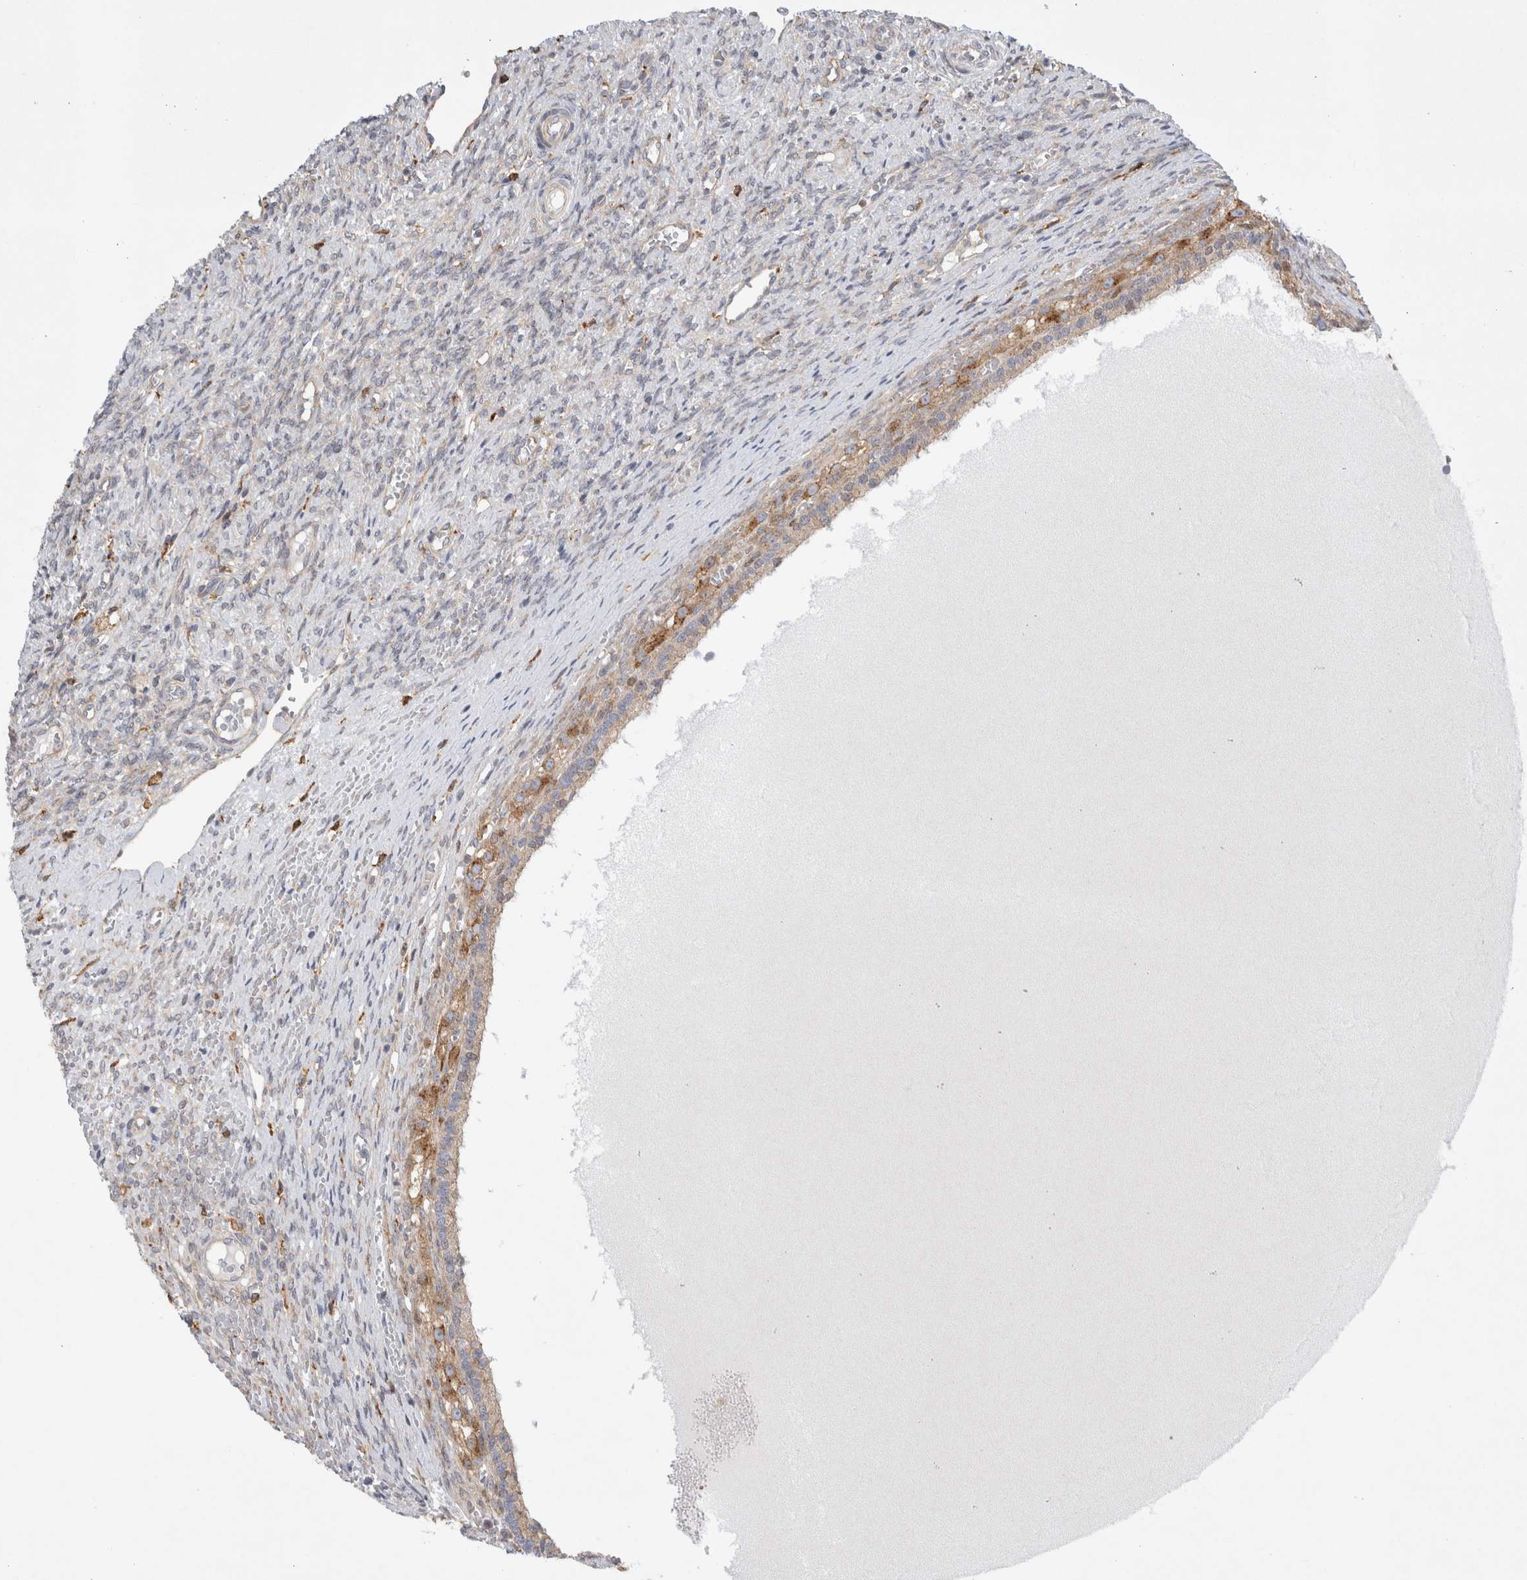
{"staining": {"intensity": "negative", "quantity": "none", "location": "none"}, "tissue": "ovary", "cell_type": "Ovarian stroma cells", "image_type": "normal", "snomed": [{"axis": "morphology", "description": "Normal tissue, NOS"}, {"axis": "topography", "description": "Ovary"}], "caption": "The micrograph displays no significant staining in ovarian stroma cells of ovary.", "gene": "CDCA7L", "patient": {"sex": "female", "age": 41}}